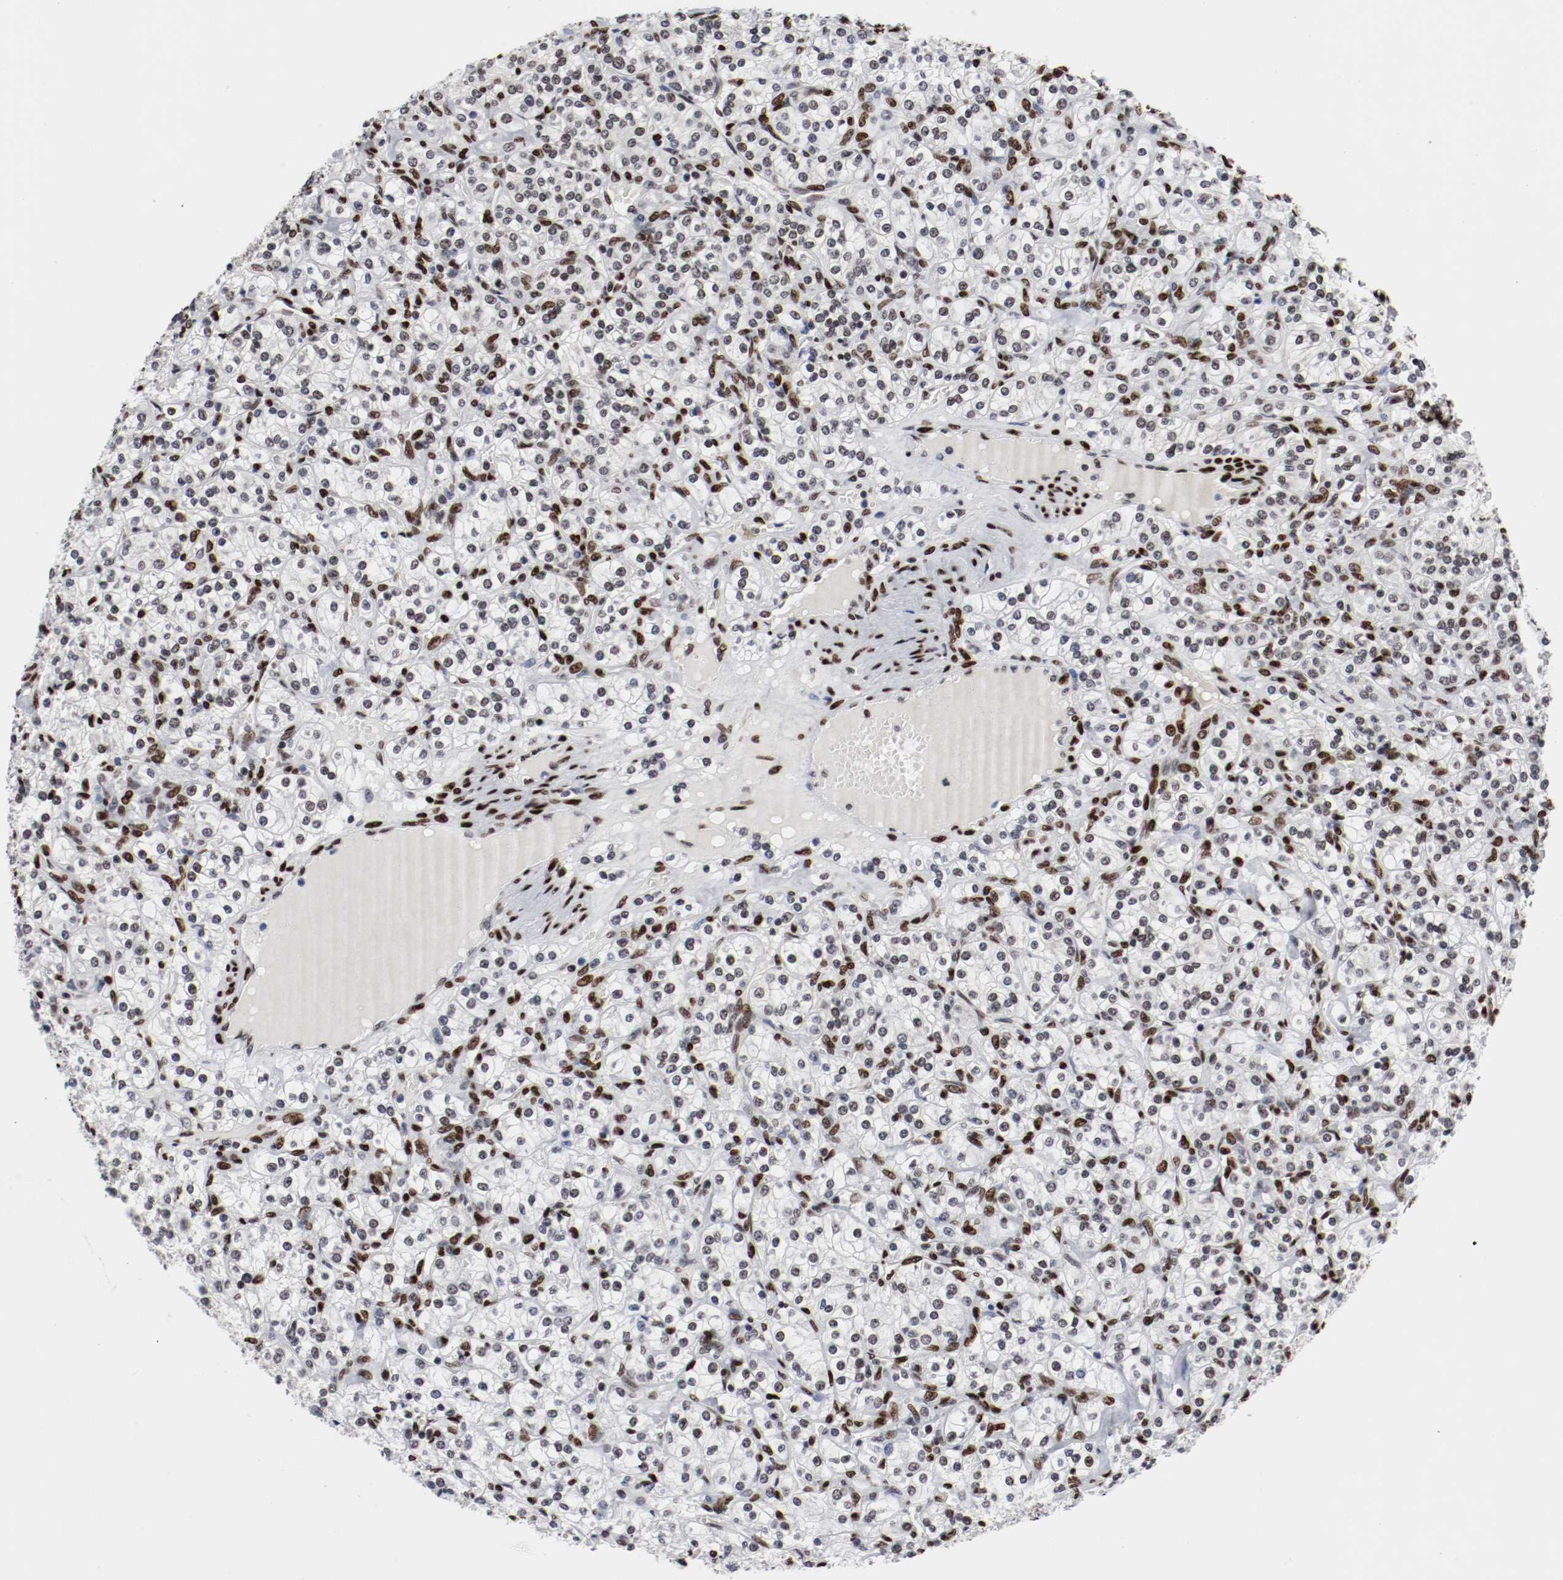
{"staining": {"intensity": "moderate", "quantity": "25%-75%", "location": "nuclear"}, "tissue": "renal cancer", "cell_type": "Tumor cells", "image_type": "cancer", "snomed": [{"axis": "morphology", "description": "Adenocarcinoma, NOS"}, {"axis": "topography", "description": "Kidney"}], "caption": "Immunohistochemical staining of human renal adenocarcinoma reveals moderate nuclear protein expression in approximately 25%-75% of tumor cells.", "gene": "MEF2D", "patient": {"sex": "male", "age": 77}}